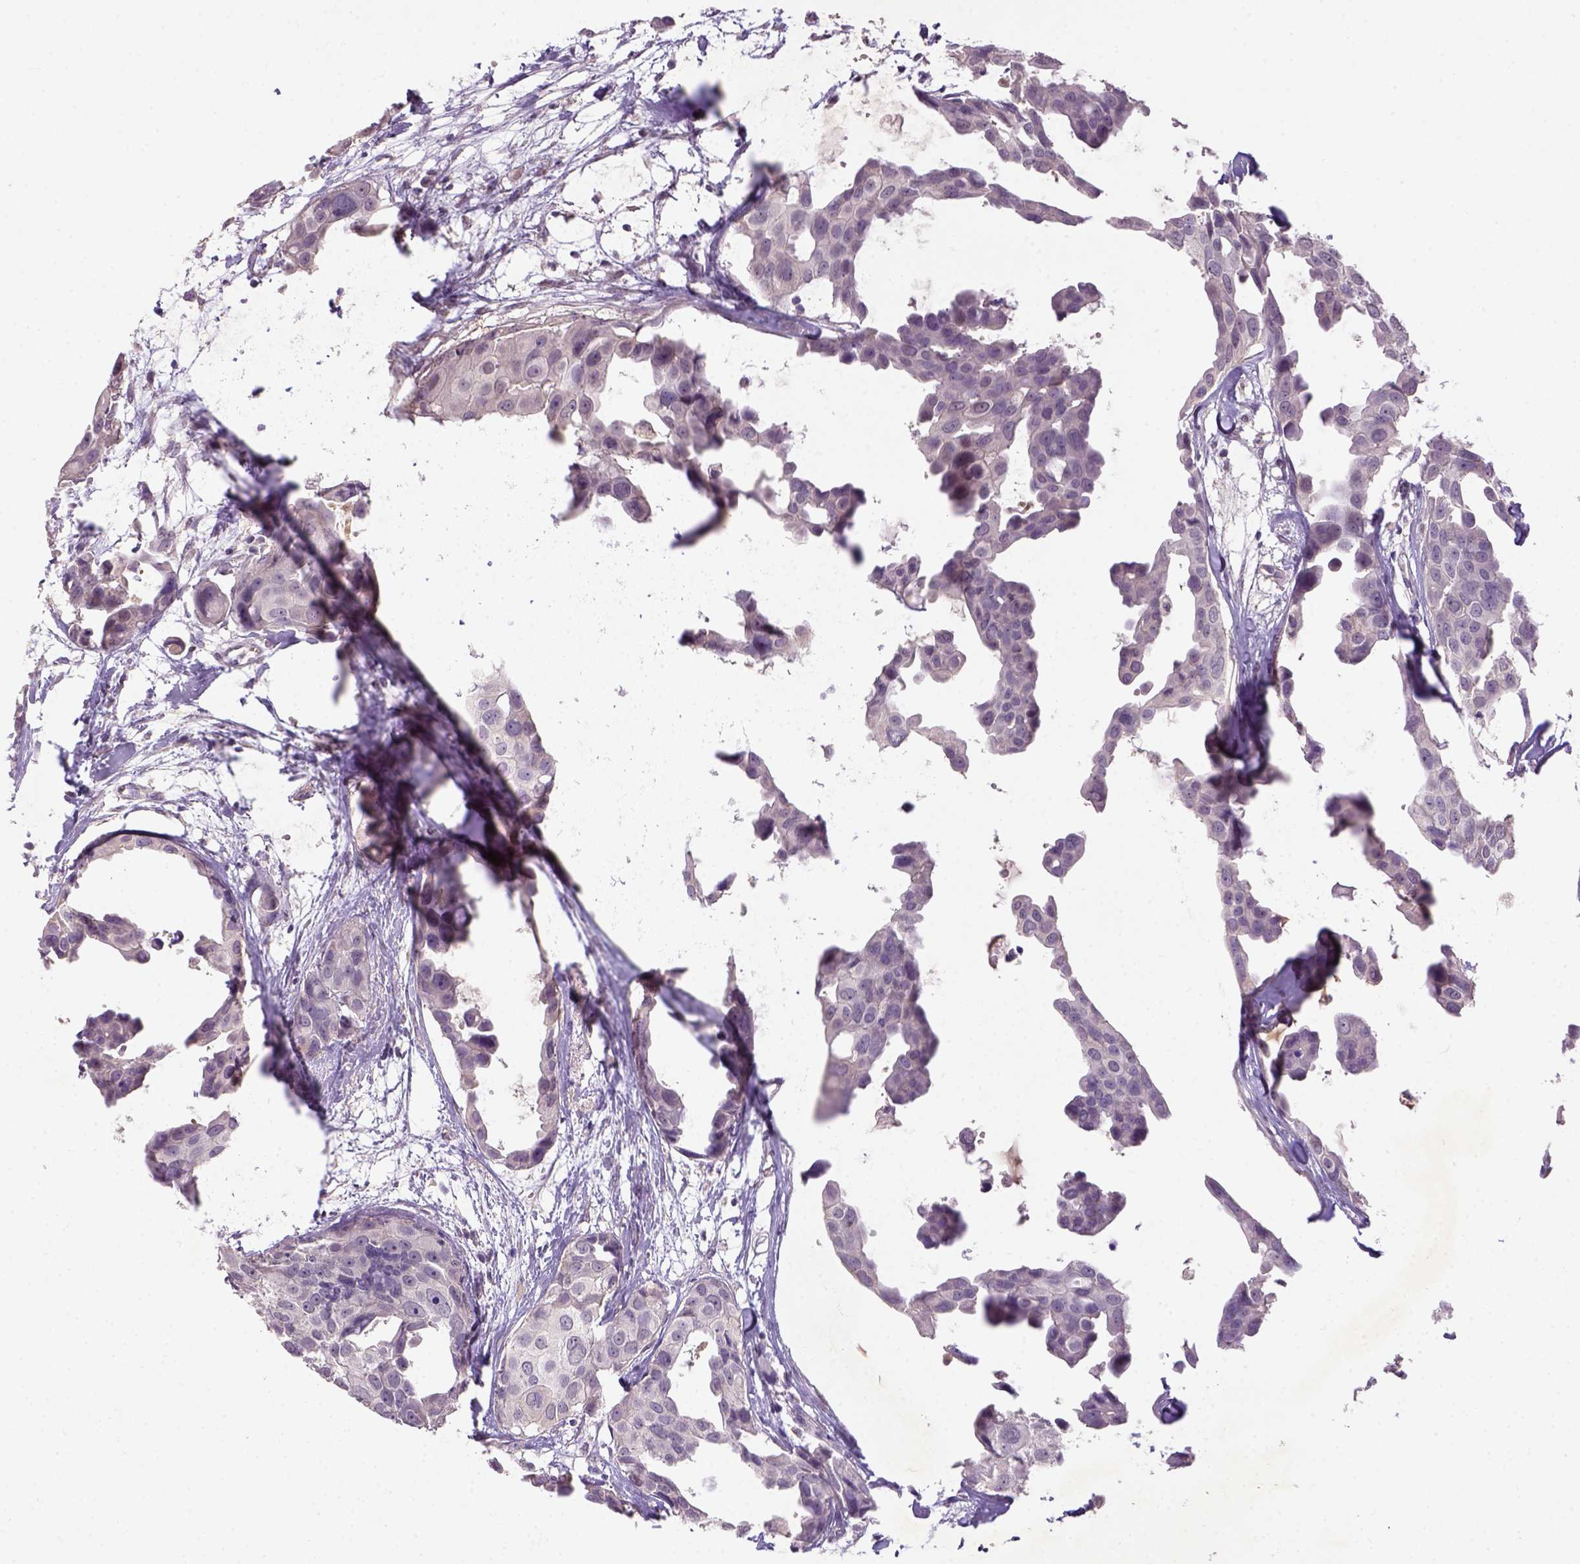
{"staining": {"intensity": "negative", "quantity": "none", "location": "none"}, "tissue": "breast cancer", "cell_type": "Tumor cells", "image_type": "cancer", "snomed": [{"axis": "morphology", "description": "Duct carcinoma"}, {"axis": "topography", "description": "Breast"}], "caption": "The histopathology image exhibits no staining of tumor cells in breast cancer (intraductal carcinoma). (DAB immunohistochemistry visualized using brightfield microscopy, high magnification).", "gene": "NLGN2", "patient": {"sex": "female", "age": 38}}